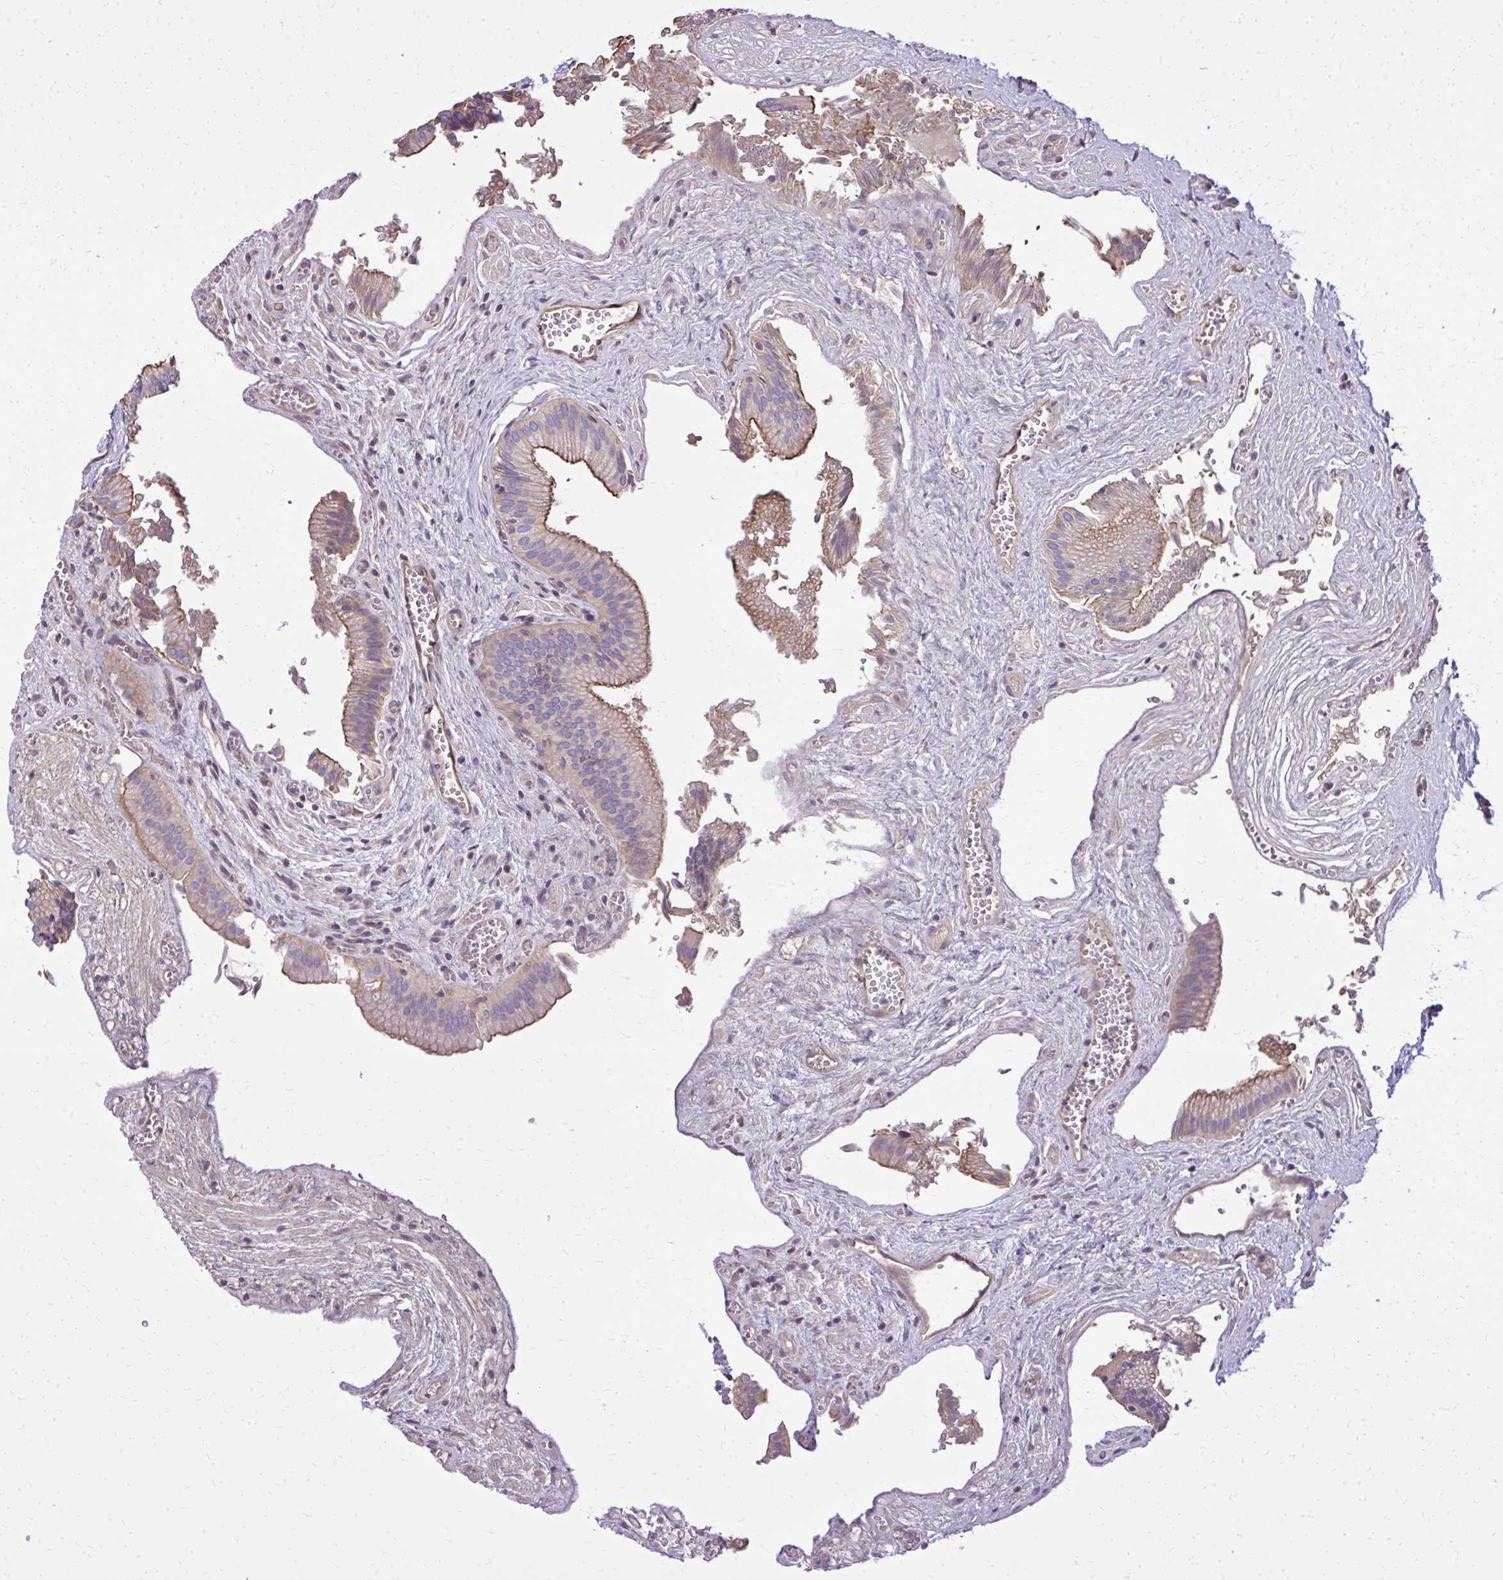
{"staining": {"intensity": "strong", "quantity": ">75%", "location": "cytoplasmic/membranous"}, "tissue": "gallbladder", "cell_type": "Glandular cells", "image_type": "normal", "snomed": [{"axis": "morphology", "description": "Normal tissue, NOS"}, {"axis": "topography", "description": "Gallbladder"}], "caption": "This photomicrograph displays immunohistochemistry staining of unremarkable gallbladder, with high strong cytoplasmic/membranous positivity in about >75% of glandular cells.", "gene": "RUNDC3B", "patient": {"sex": "male", "age": 17}}